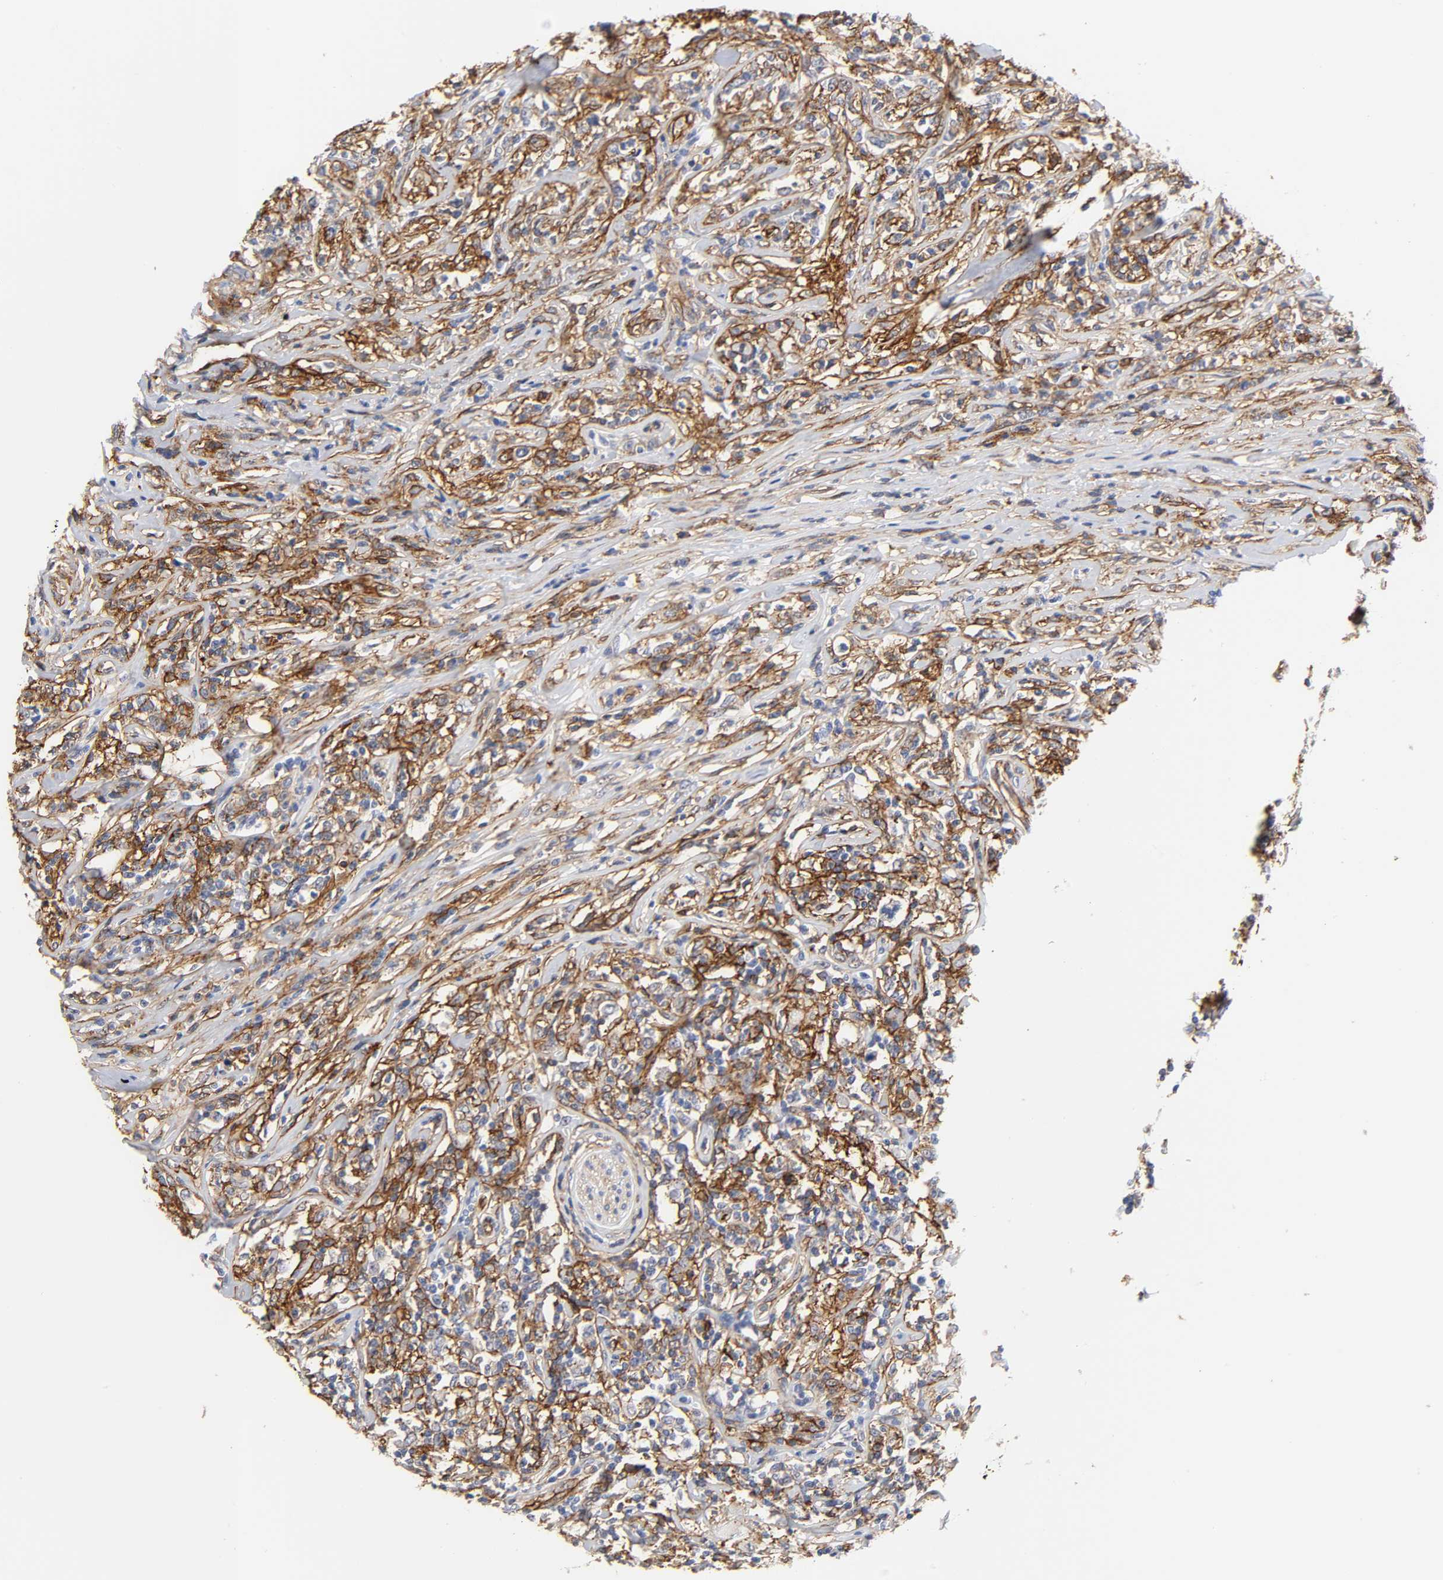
{"staining": {"intensity": "strong", "quantity": ">75%", "location": "cytoplasmic/membranous"}, "tissue": "lymphoma", "cell_type": "Tumor cells", "image_type": "cancer", "snomed": [{"axis": "morphology", "description": "Malignant lymphoma, non-Hodgkin's type, High grade"}, {"axis": "topography", "description": "Lymph node"}], "caption": "Lymphoma stained for a protein displays strong cytoplasmic/membranous positivity in tumor cells.", "gene": "ICAM1", "patient": {"sex": "female", "age": 84}}